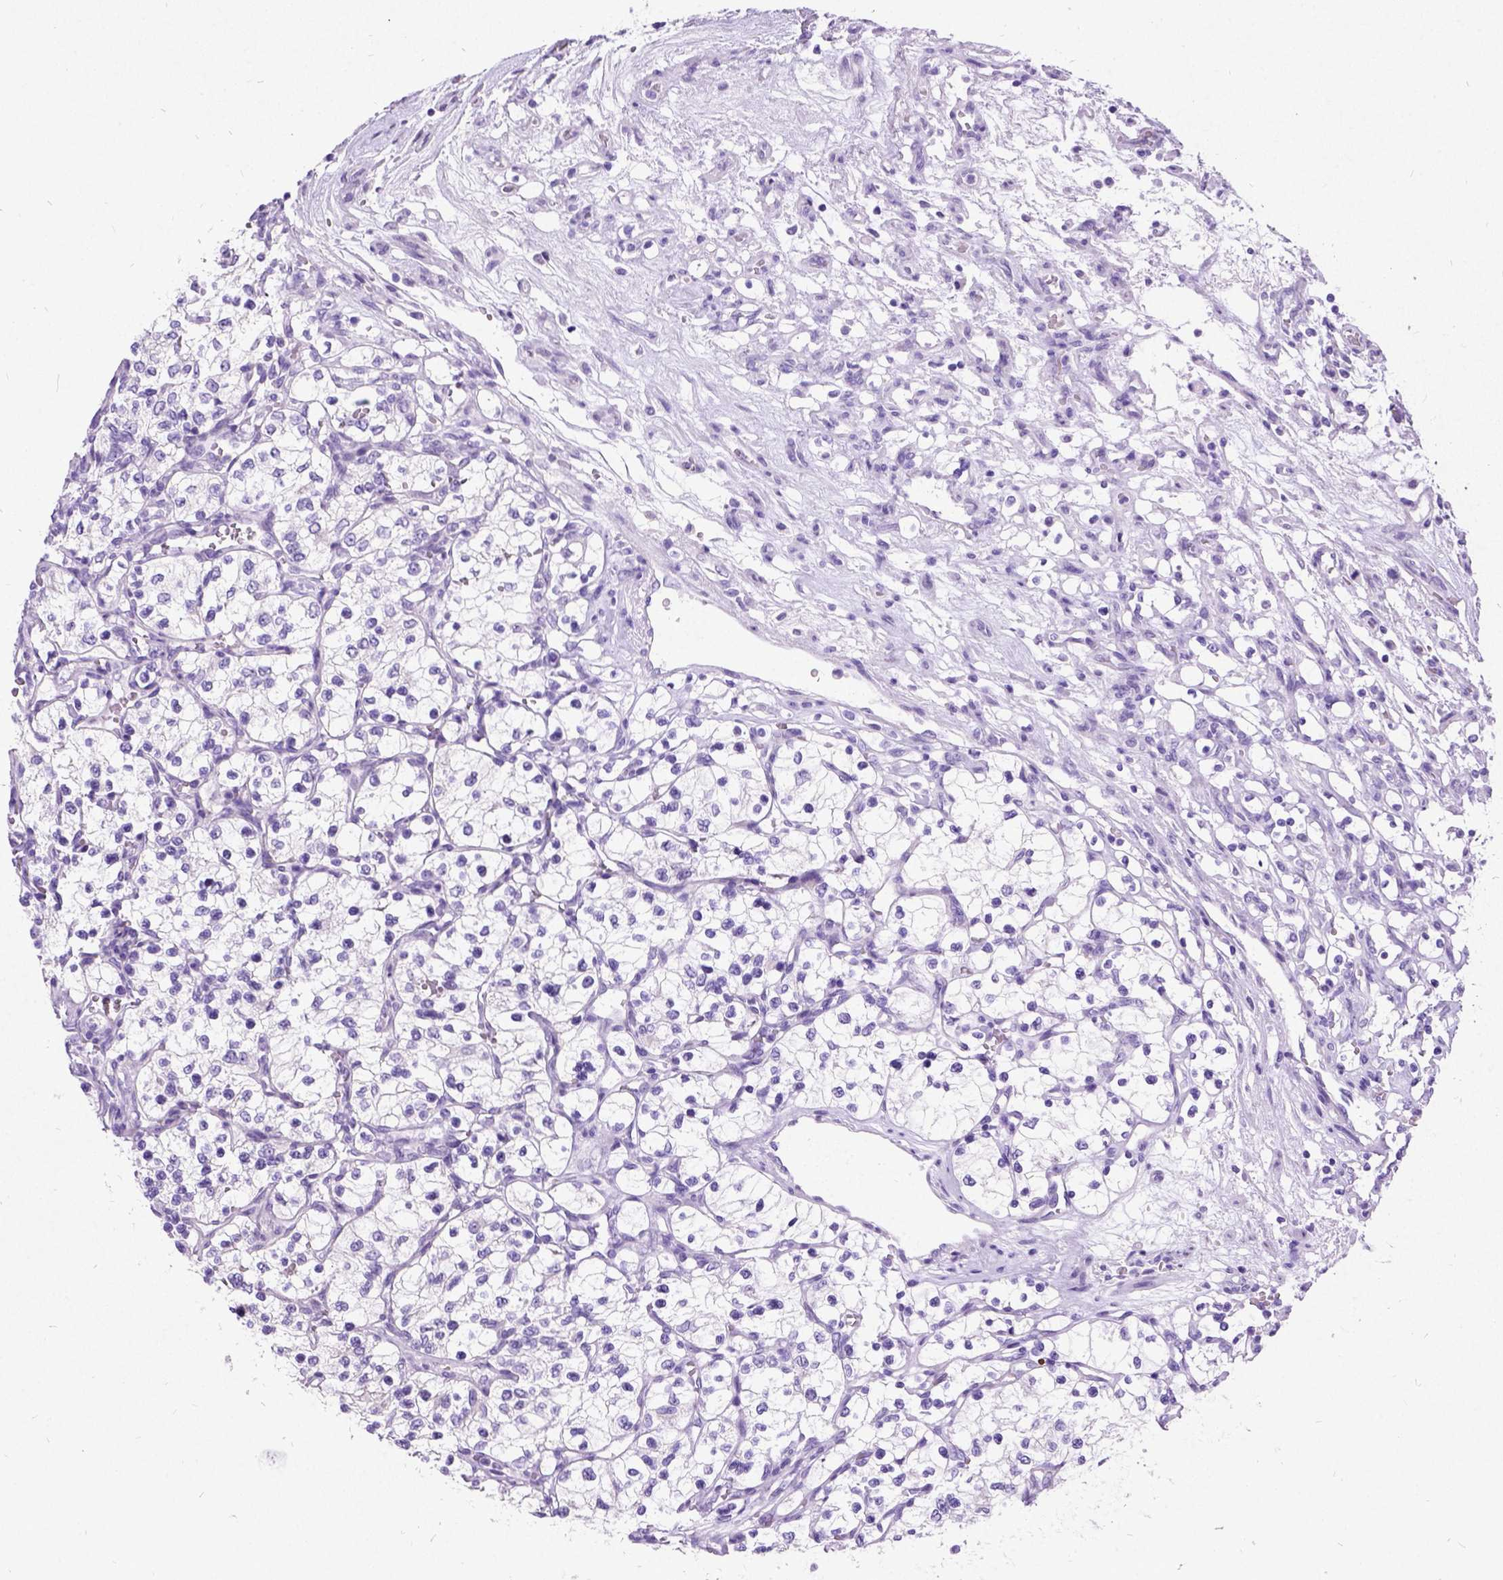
{"staining": {"intensity": "negative", "quantity": "none", "location": "none"}, "tissue": "renal cancer", "cell_type": "Tumor cells", "image_type": "cancer", "snomed": [{"axis": "morphology", "description": "Adenocarcinoma, NOS"}, {"axis": "topography", "description": "Kidney"}], "caption": "High magnification brightfield microscopy of renal cancer (adenocarcinoma) stained with DAB (3,3'-diaminobenzidine) (brown) and counterstained with hematoxylin (blue): tumor cells show no significant expression. (IHC, brightfield microscopy, high magnification).", "gene": "NEUROD4", "patient": {"sex": "female", "age": 69}}